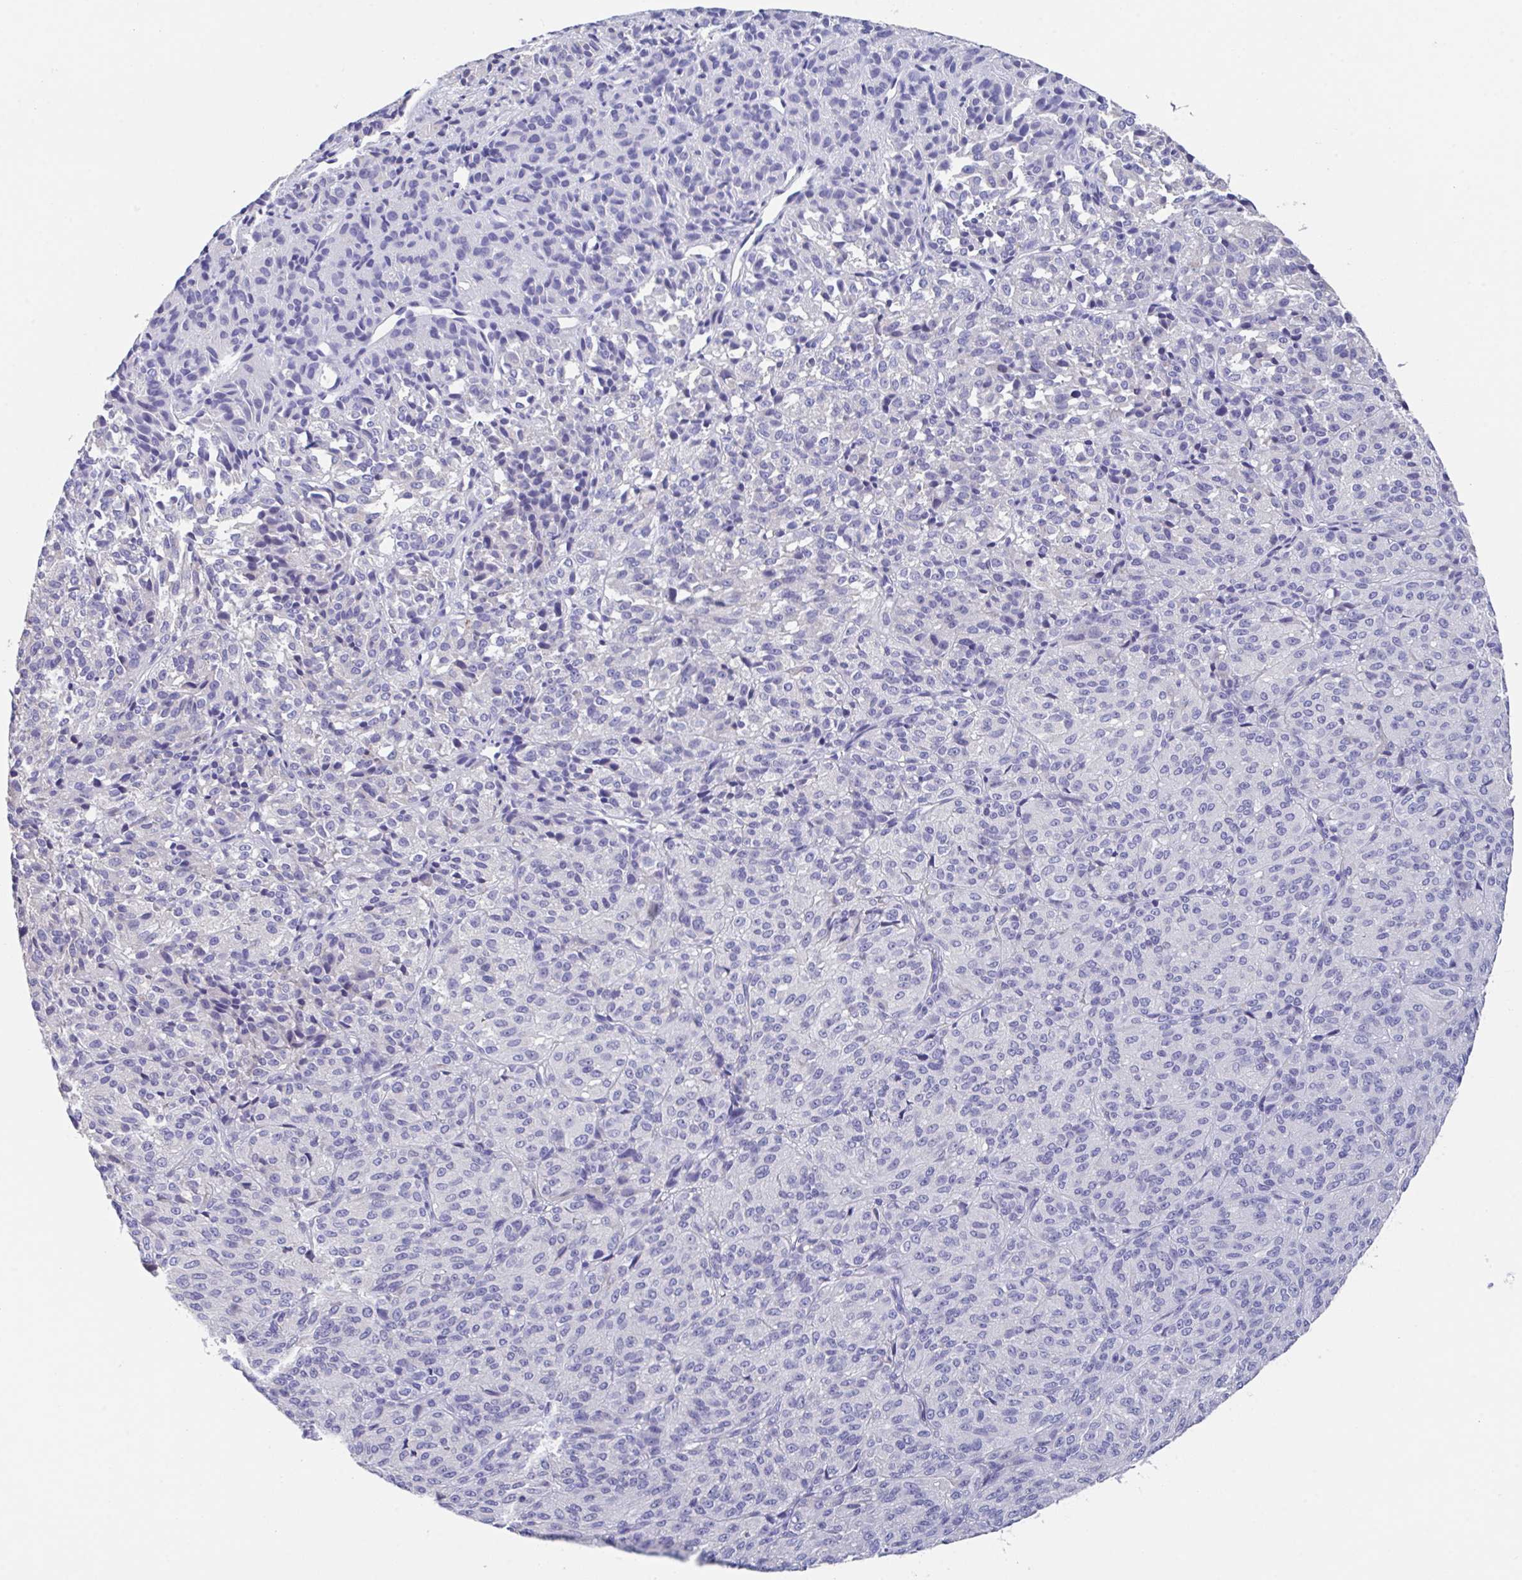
{"staining": {"intensity": "negative", "quantity": "none", "location": "none"}, "tissue": "melanoma", "cell_type": "Tumor cells", "image_type": "cancer", "snomed": [{"axis": "morphology", "description": "Malignant melanoma, Metastatic site"}, {"axis": "topography", "description": "Brain"}], "caption": "High power microscopy image of an immunohistochemistry (IHC) histopathology image of melanoma, revealing no significant expression in tumor cells. (DAB (3,3'-diaminobenzidine) immunohistochemistry (IHC) visualized using brightfield microscopy, high magnification).", "gene": "LRRC58", "patient": {"sex": "female", "age": 56}}